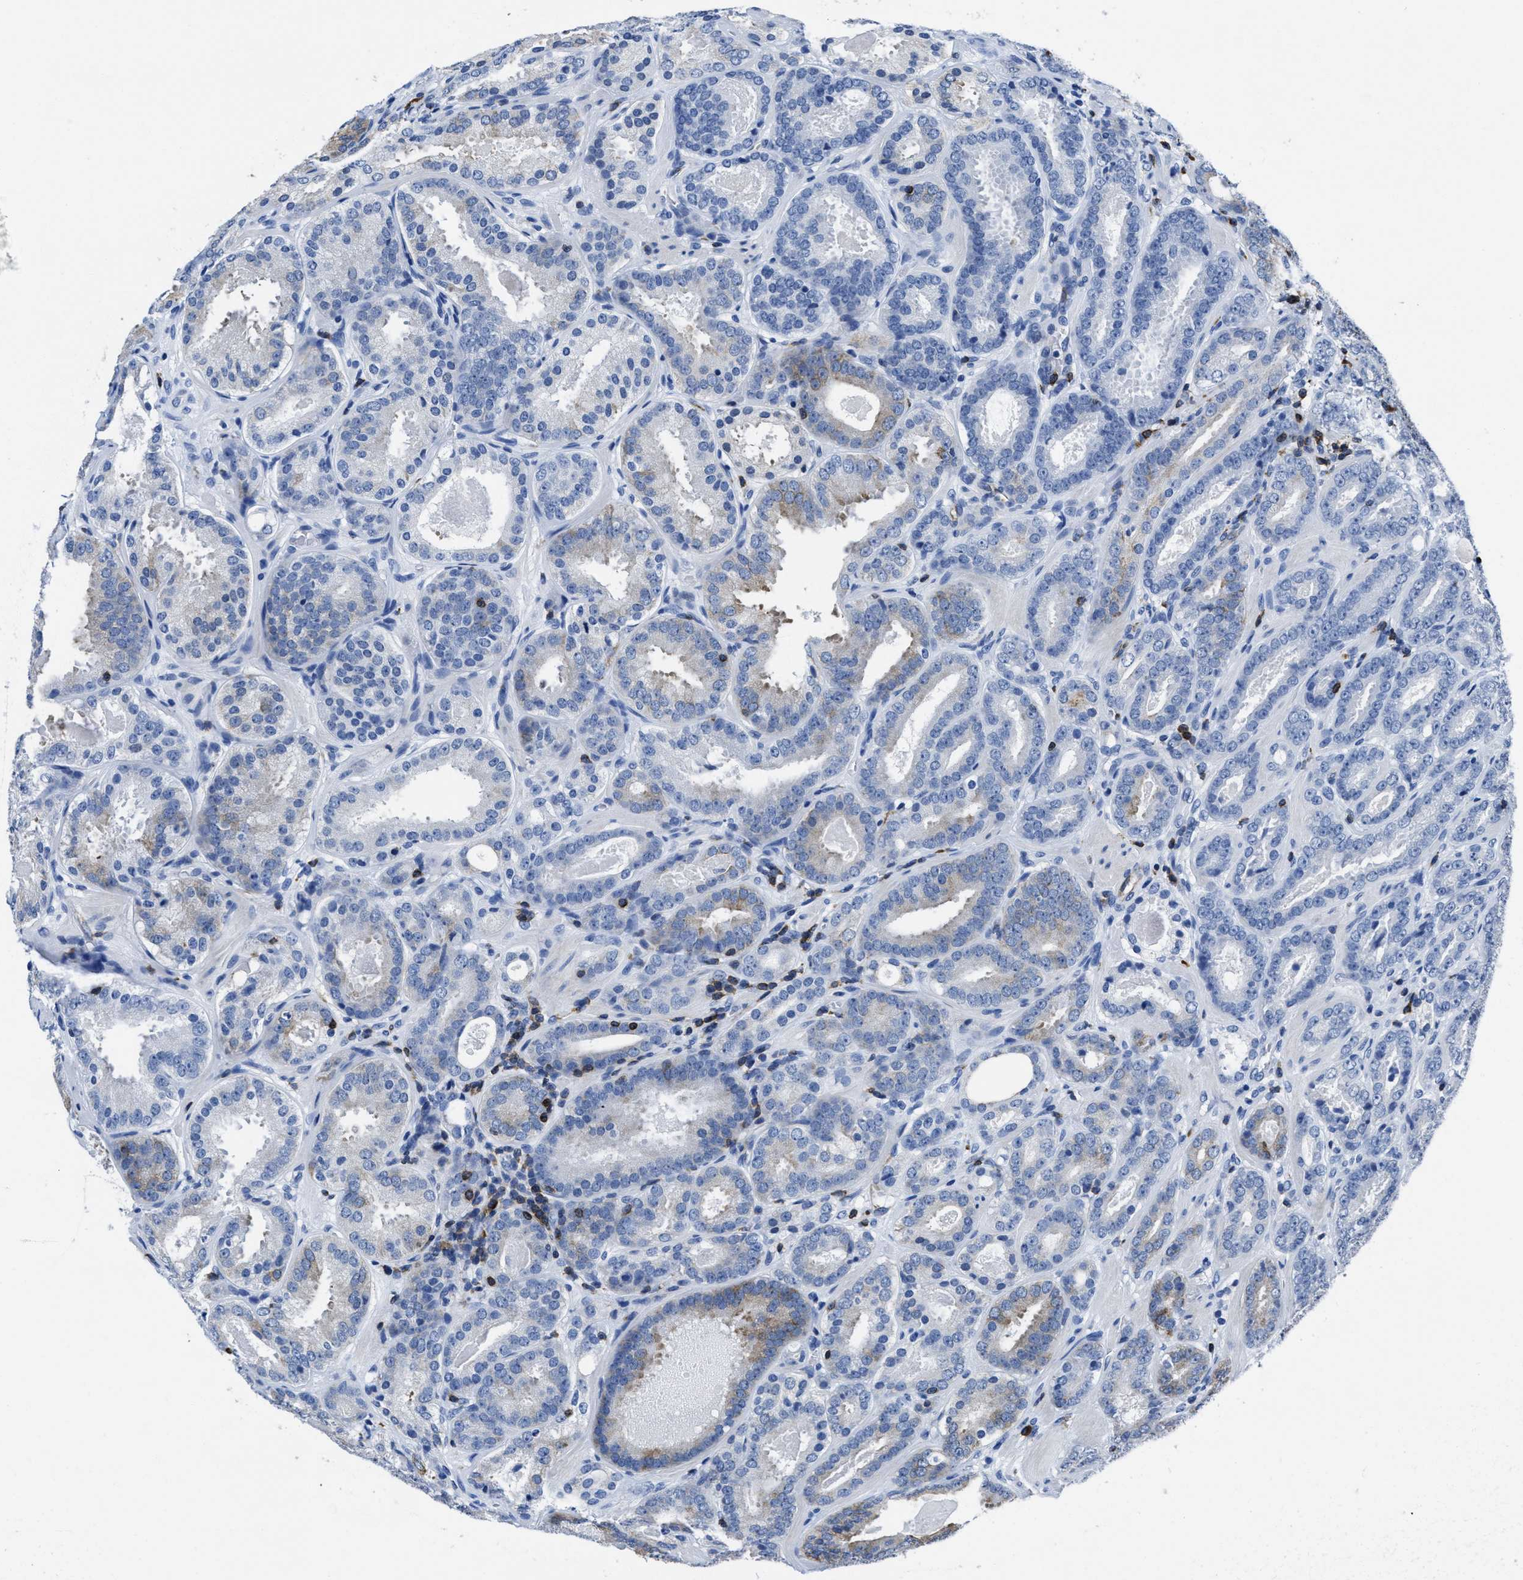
{"staining": {"intensity": "strong", "quantity": "<25%", "location": "cytoplasmic/membranous"}, "tissue": "prostate cancer", "cell_type": "Tumor cells", "image_type": "cancer", "snomed": [{"axis": "morphology", "description": "Adenocarcinoma, Low grade"}, {"axis": "topography", "description": "Prostate"}], "caption": "Brown immunohistochemical staining in human low-grade adenocarcinoma (prostate) shows strong cytoplasmic/membranous positivity in approximately <25% of tumor cells. The staining is performed using DAB brown chromogen to label protein expression. The nuclei are counter-stained blue using hematoxylin.", "gene": "ITGA3", "patient": {"sex": "male", "age": 69}}